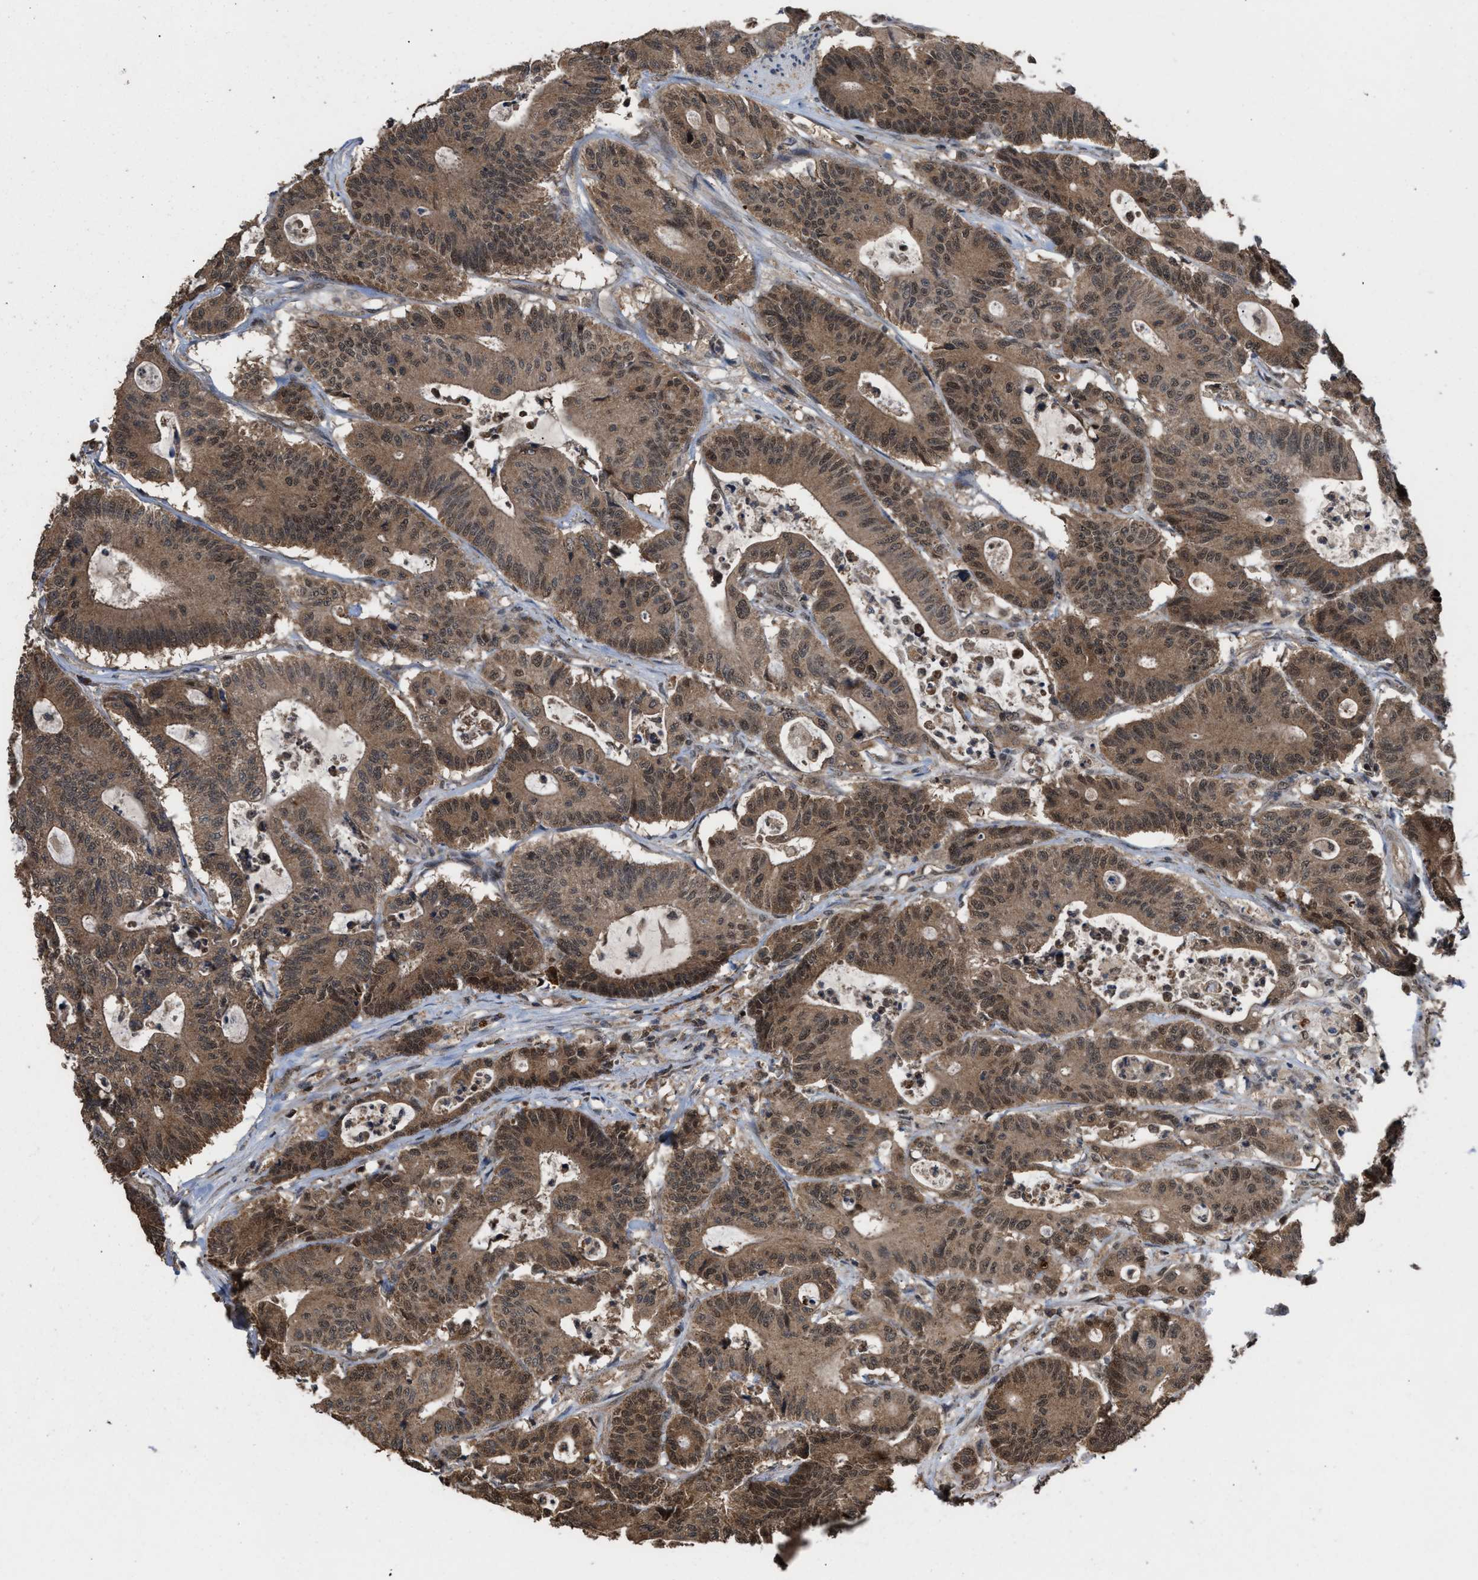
{"staining": {"intensity": "moderate", "quantity": ">75%", "location": "cytoplasmic/membranous,nuclear"}, "tissue": "colorectal cancer", "cell_type": "Tumor cells", "image_type": "cancer", "snomed": [{"axis": "morphology", "description": "Adenocarcinoma, NOS"}, {"axis": "topography", "description": "Colon"}], "caption": "Immunohistochemical staining of human colorectal adenocarcinoma shows moderate cytoplasmic/membranous and nuclear protein expression in about >75% of tumor cells.", "gene": "C9orf78", "patient": {"sex": "female", "age": 84}}